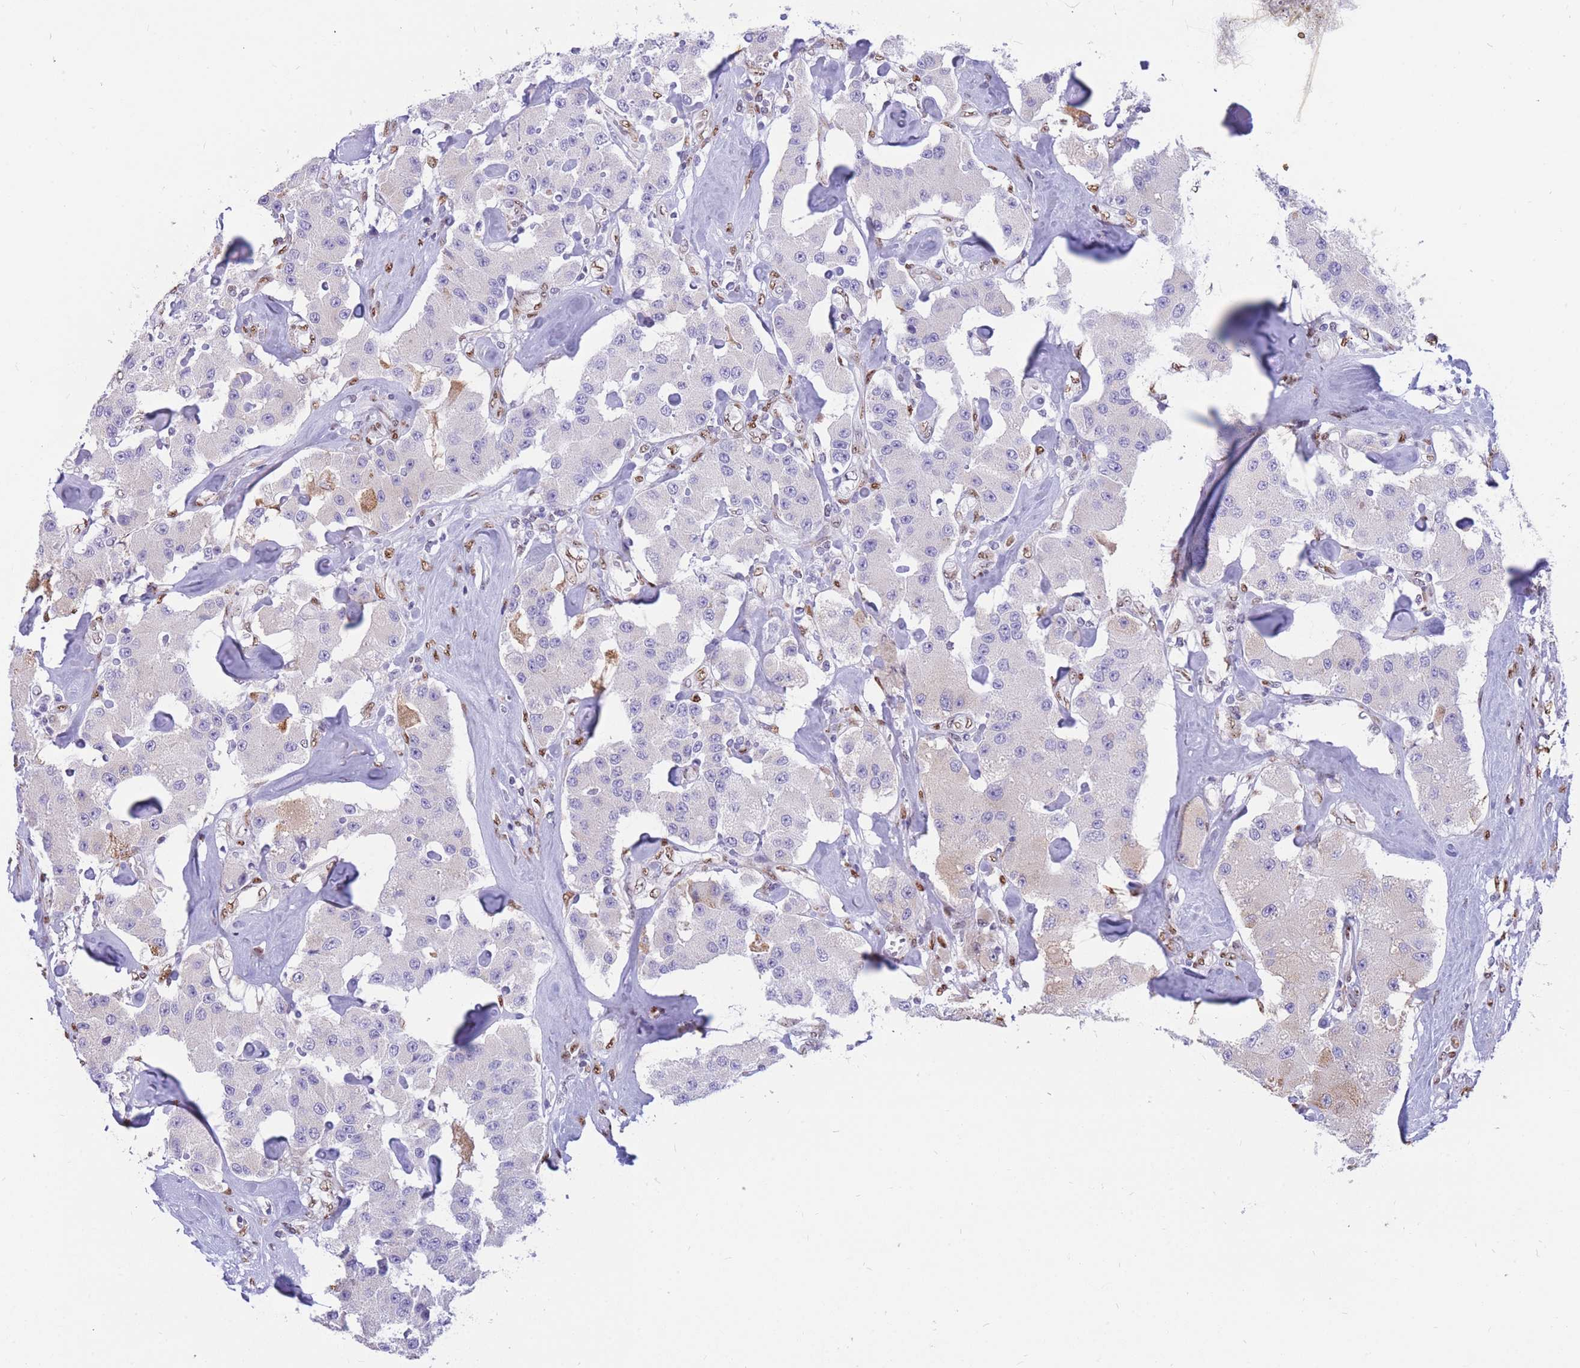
{"staining": {"intensity": "negative", "quantity": "none", "location": "none"}, "tissue": "carcinoid", "cell_type": "Tumor cells", "image_type": "cancer", "snomed": [{"axis": "morphology", "description": "Carcinoid, malignant, NOS"}, {"axis": "topography", "description": "Pancreas"}], "caption": "Micrograph shows no significant protein staining in tumor cells of carcinoid.", "gene": "FAM153A", "patient": {"sex": "male", "age": 41}}